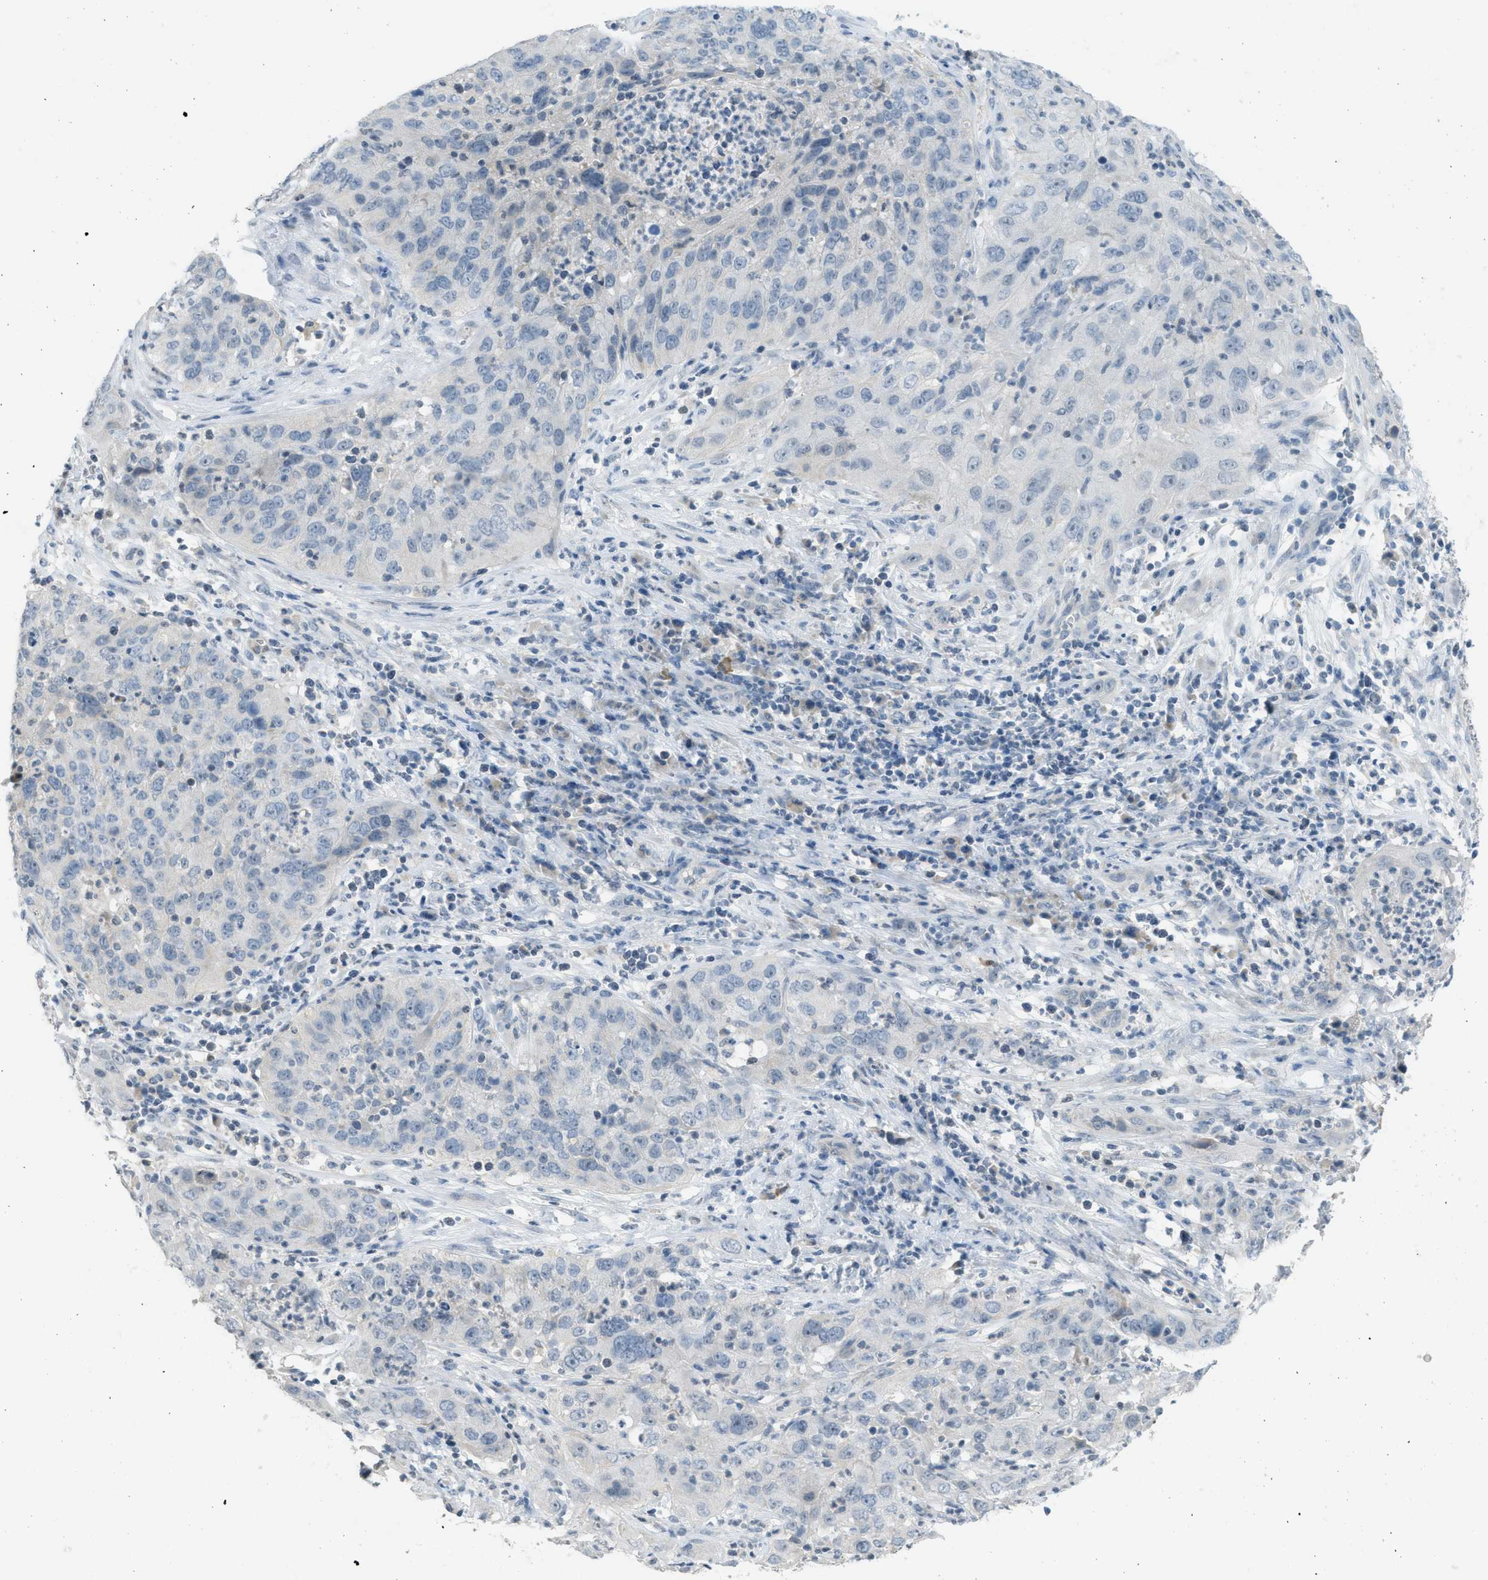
{"staining": {"intensity": "negative", "quantity": "none", "location": "none"}, "tissue": "cervical cancer", "cell_type": "Tumor cells", "image_type": "cancer", "snomed": [{"axis": "morphology", "description": "Squamous cell carcinoma, NOS"}, {"axis": "topography", "description": "Cervix"}], "caption": "High power microscopy image of an immunohistochemistry histopathology image of cervical cancer (squamous cell carcinoma), revealing no significant positivity in tumor cells.", "gene": "TXNDC2", "patient": {"sex": "female", "age": 32}}